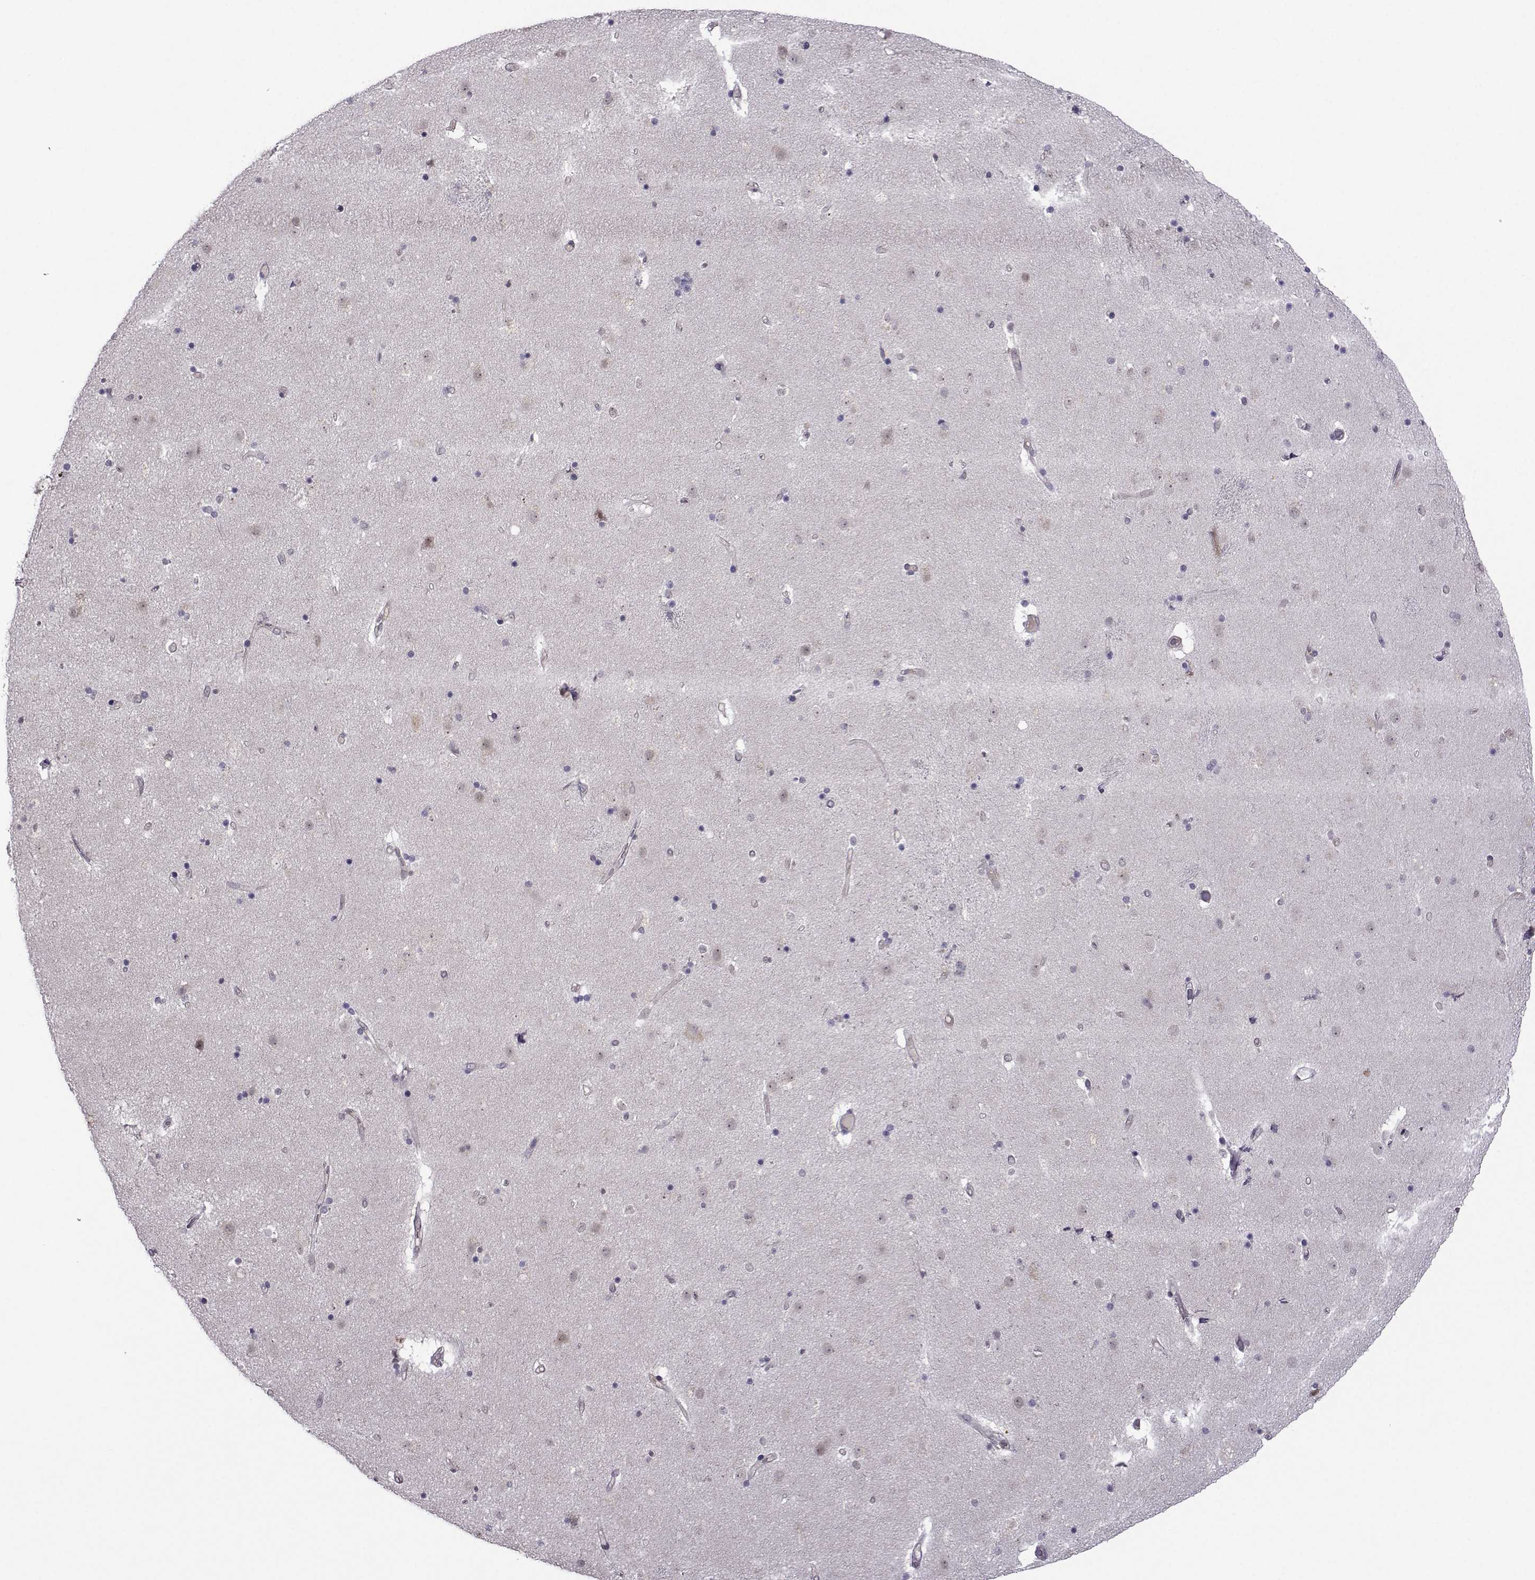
{"staining": {"intensity": "negative", "quantity": "none", "location": "none"}, "tissue": "caudate", "cell_type": "Glial cells", "image_type": "normal", "snomed": [{"axis": "morphology", "description": "Normal tissue, NOS"}, {"axis": "topography", "description": "Lateral ventricle wall"}], "caption": "IHC micrograph of benign human caudate stained for a protein (brown), which demonstrates no expression in glial cells. Brightfield microscopy of IHC stained with DAB (3,3'-diaminobenzidine) (brown) and hematoxylin (blue), captured at high magnification.", "gene": "DDX20", "patient": {"sex": "female", "age": 71}}